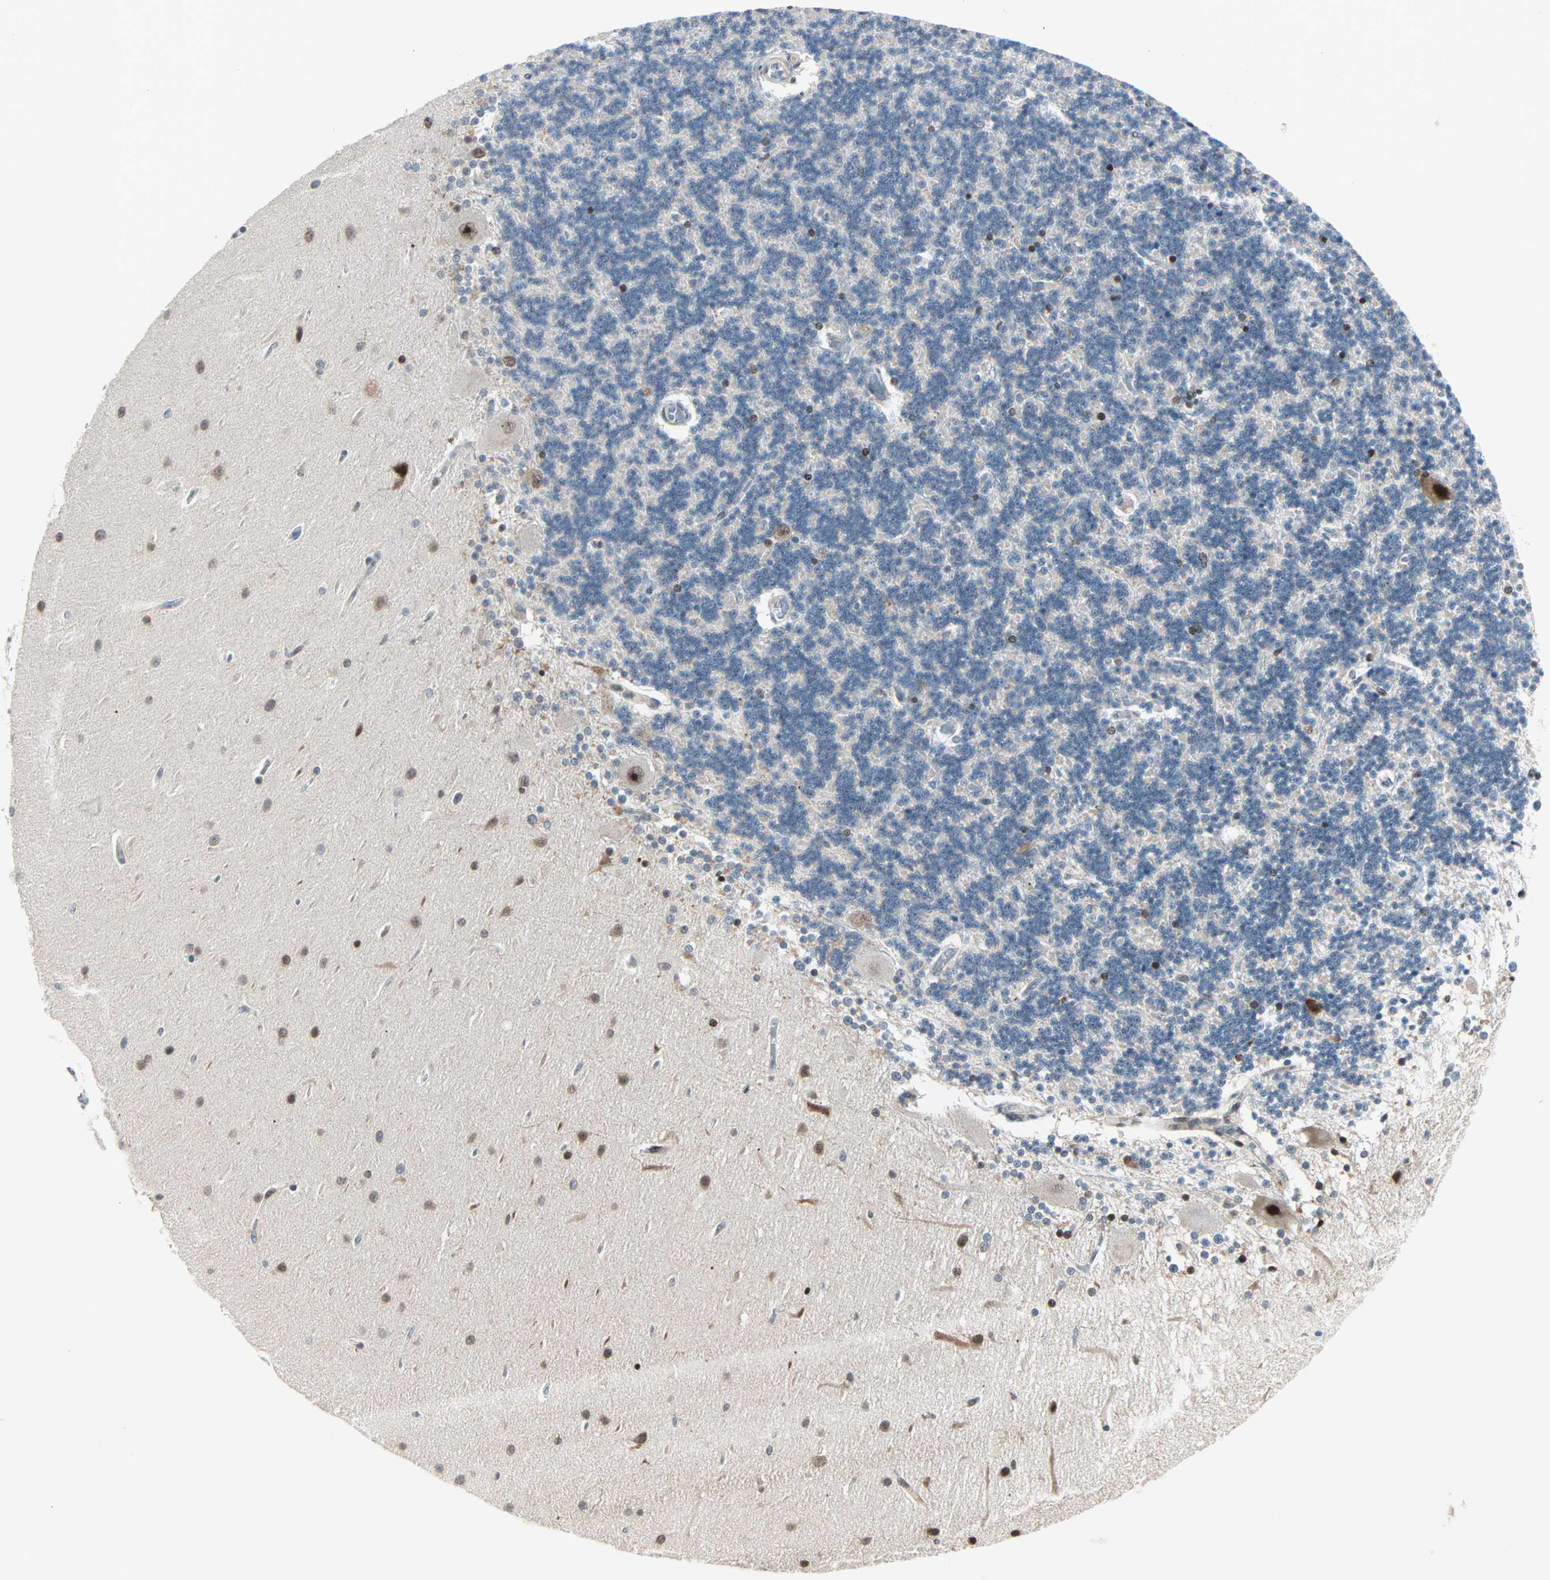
{"staining": {"intensity": "moderate", "quantity": "<25%", "location": "nuclear"}, "tissue": "cerebellum", "cell_type": "Cells in granular layer", "image_type": "normal", "snomed": [{"axis": "morphology", "description": "Normal tissue, NOS"}, {"axis": "topography", "description": "Cerebellum"}], "caption": "Approximately <25% of cells in granular layer in normal cerebellum exhibit moderate nuclear protein staining as visualized by brown immunohistochemical staining.", "gene": "CBX4", "patient": {"sex": "female", "age": 54}}